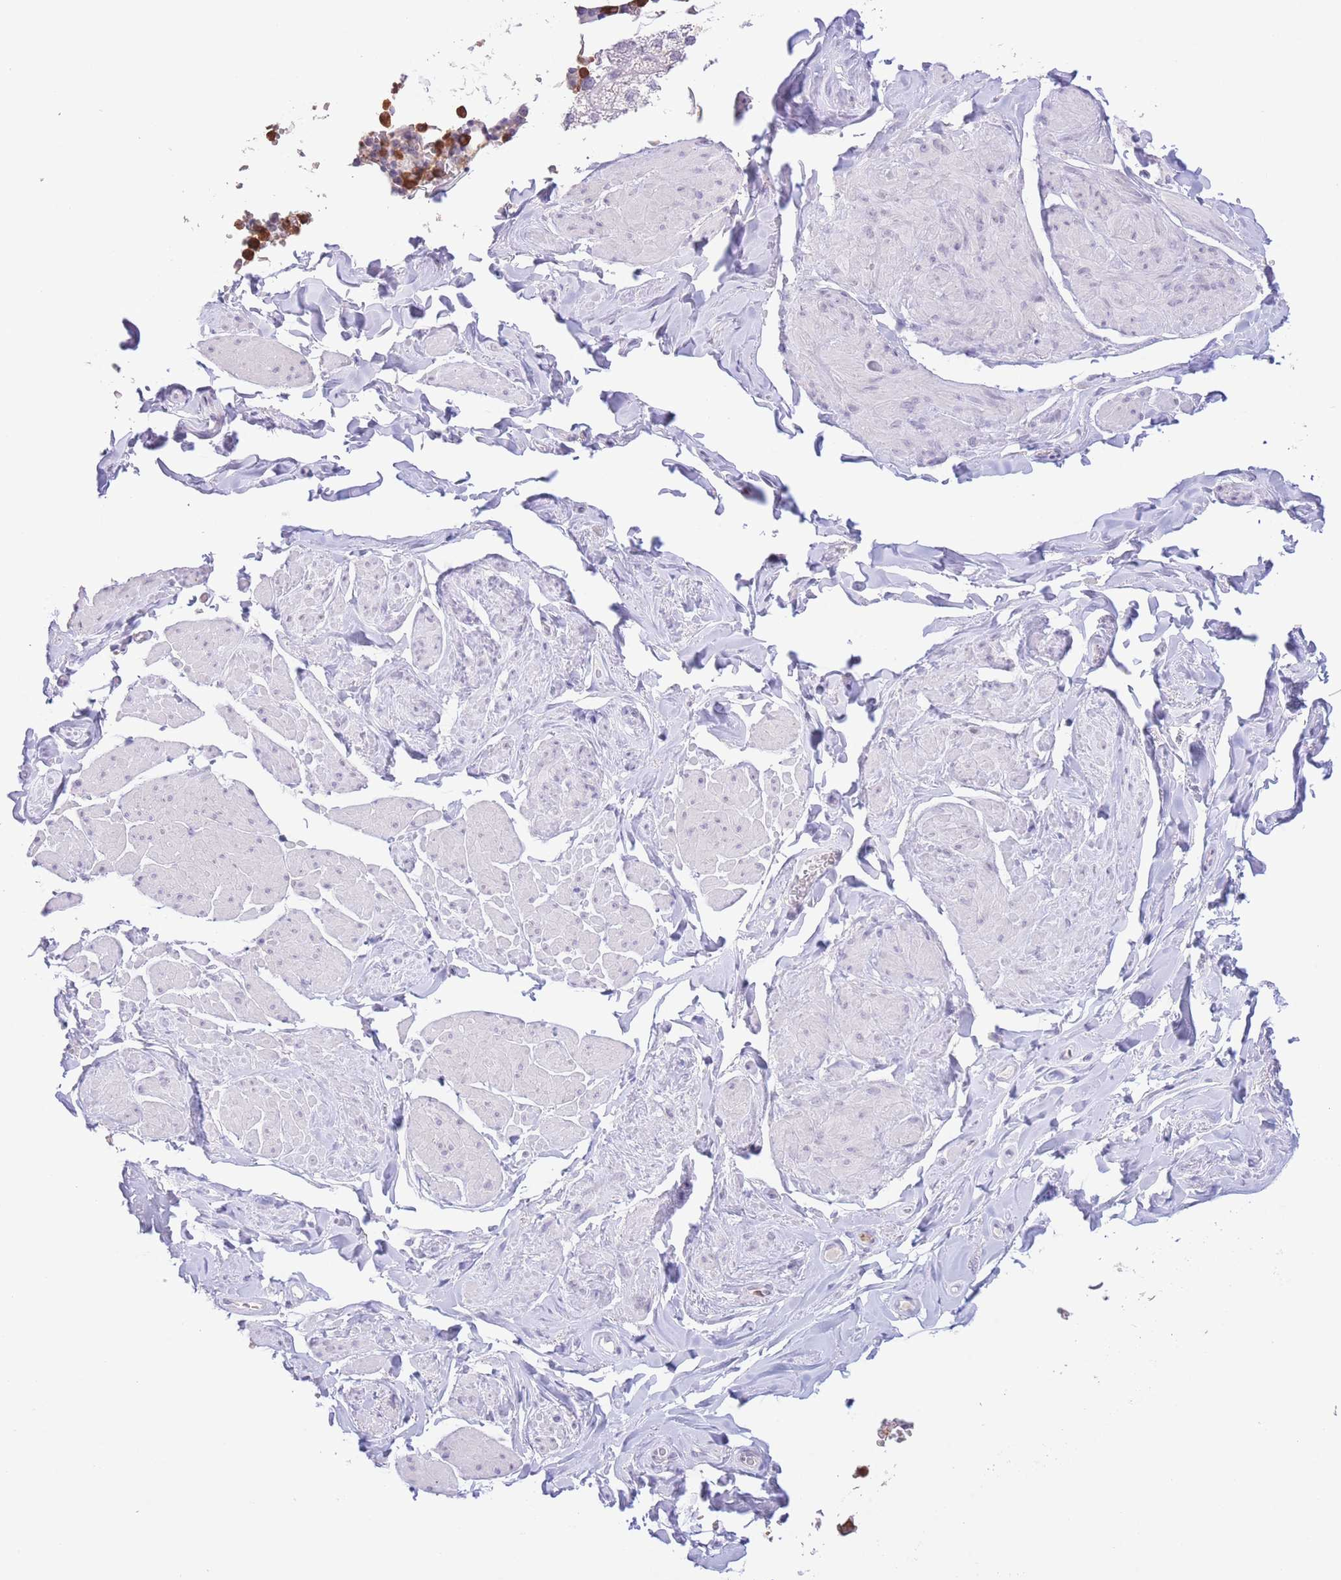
{"staining": {"intensity": "negative", "quantity": "none", "location": "none"}, "tissue": "smooth muscle", "cell_type": "Smooth muscle cells", "image_type": "normal", "snomed": [{"axis": "morphology", "description": "Normal tissue, NOS"}, {"axis": "topography", "description": "Smooth muscle"}, {"axis": "topography", "description": "Peripheral nerve tissue"}], "caption": "DAB (3,3'-diaminobenzidine) immunohistochemical staining of unremarkable human smooth muscle displays no significant positivity in smooth muscle cells.", "gene": "LCLAT1", "patient": {"sex": "male", "age": 69}}